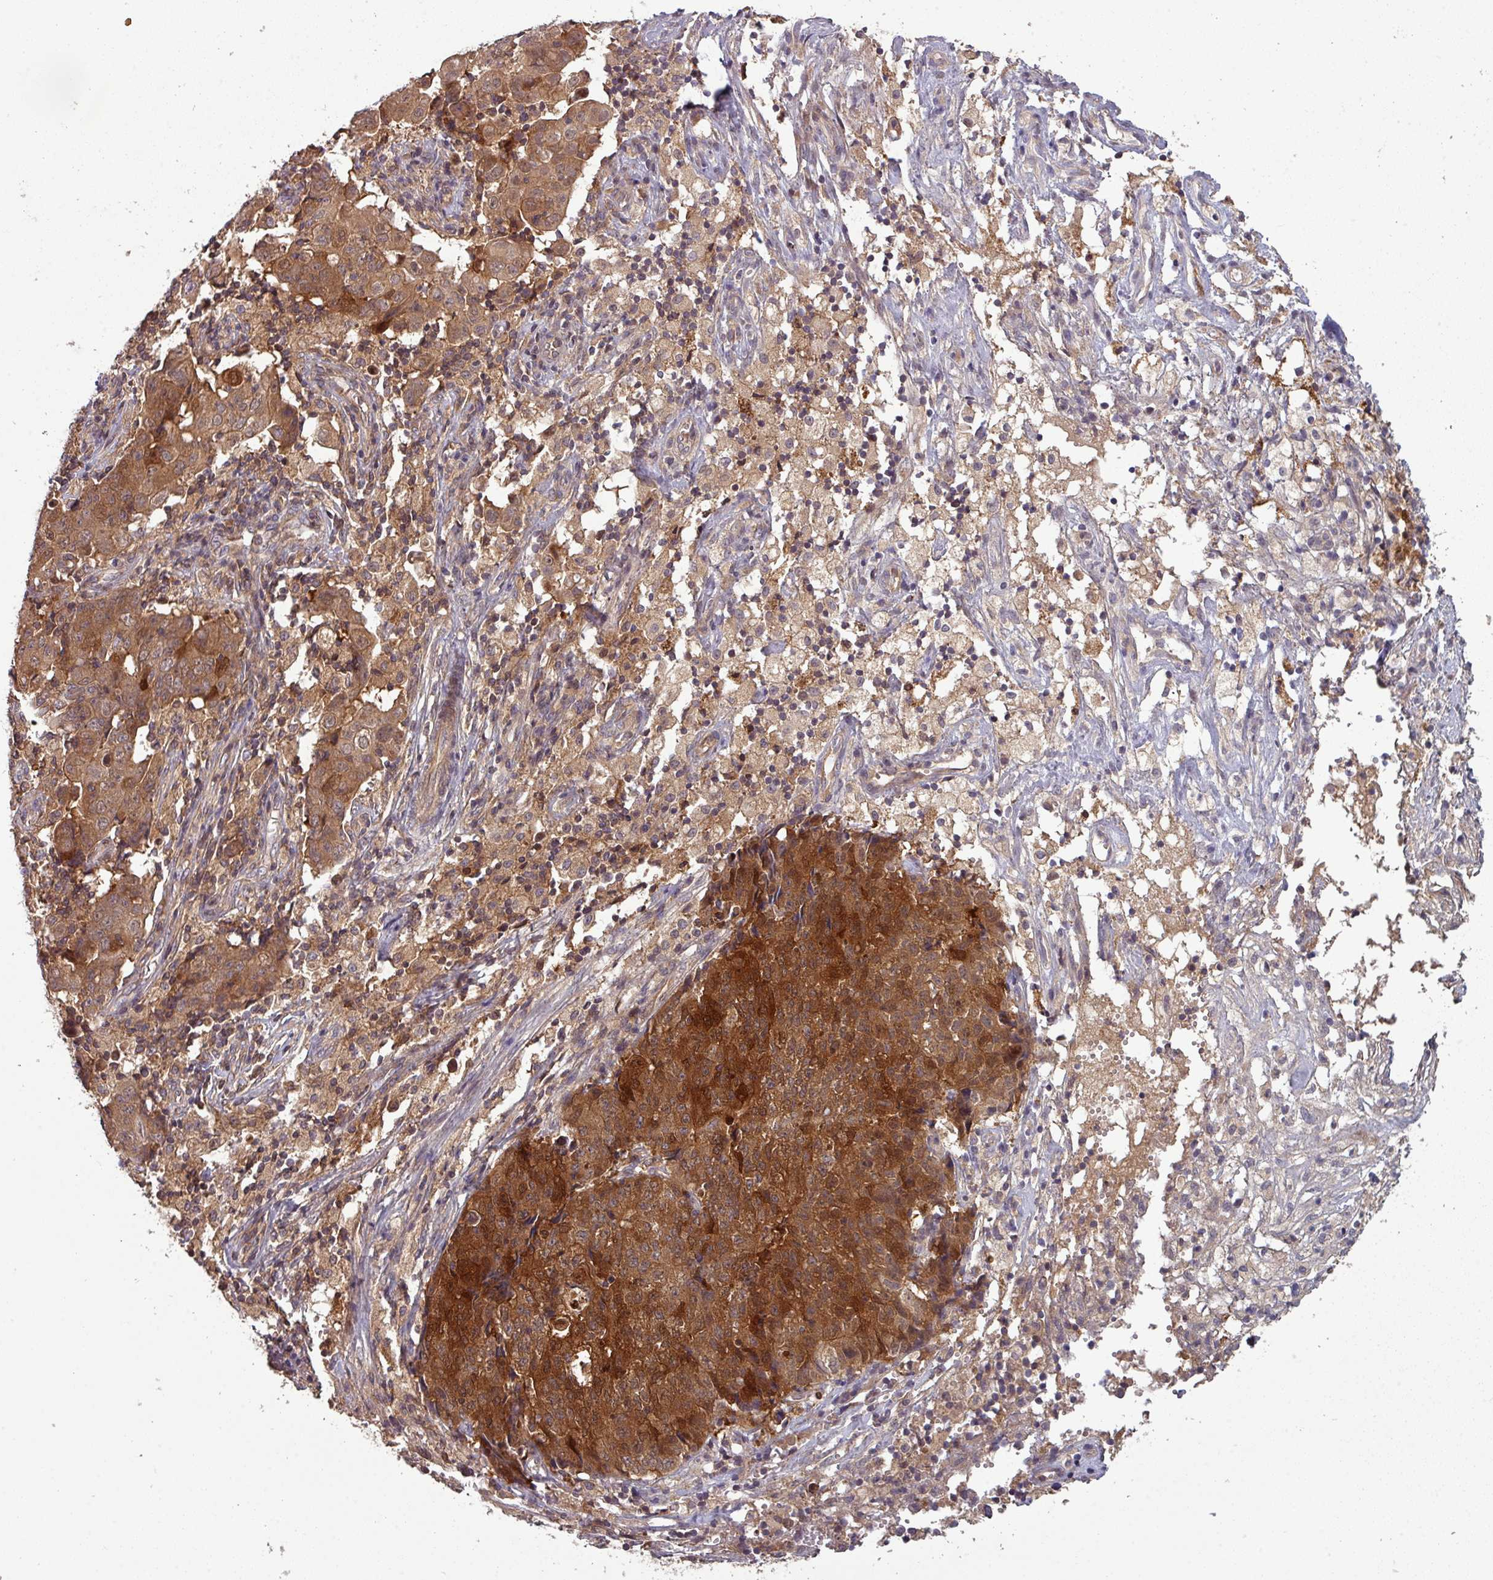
{"staining": {"intensity": "strong", "quantity": ">75%", "location": "cytoplasmic/membranous,nuclear"}, "tissue": "ovarian cancer", "cell_type": "Tumor cells", "image_type": "cancer", "snomed": [{"axis": "morphology", "description": "Carcinoma, endometroid"}, {"axis": "topography", "description": "Ovary"}], "caption": "Protein staining of endometroid carcinoma (ovarian) tissue demonstrates strong cytoplasmic/membranous and nuclear staining in approximately >75% of tumor cells.", "gene": "GSKIP", "patient": {"sex": "female", "age": 42}}